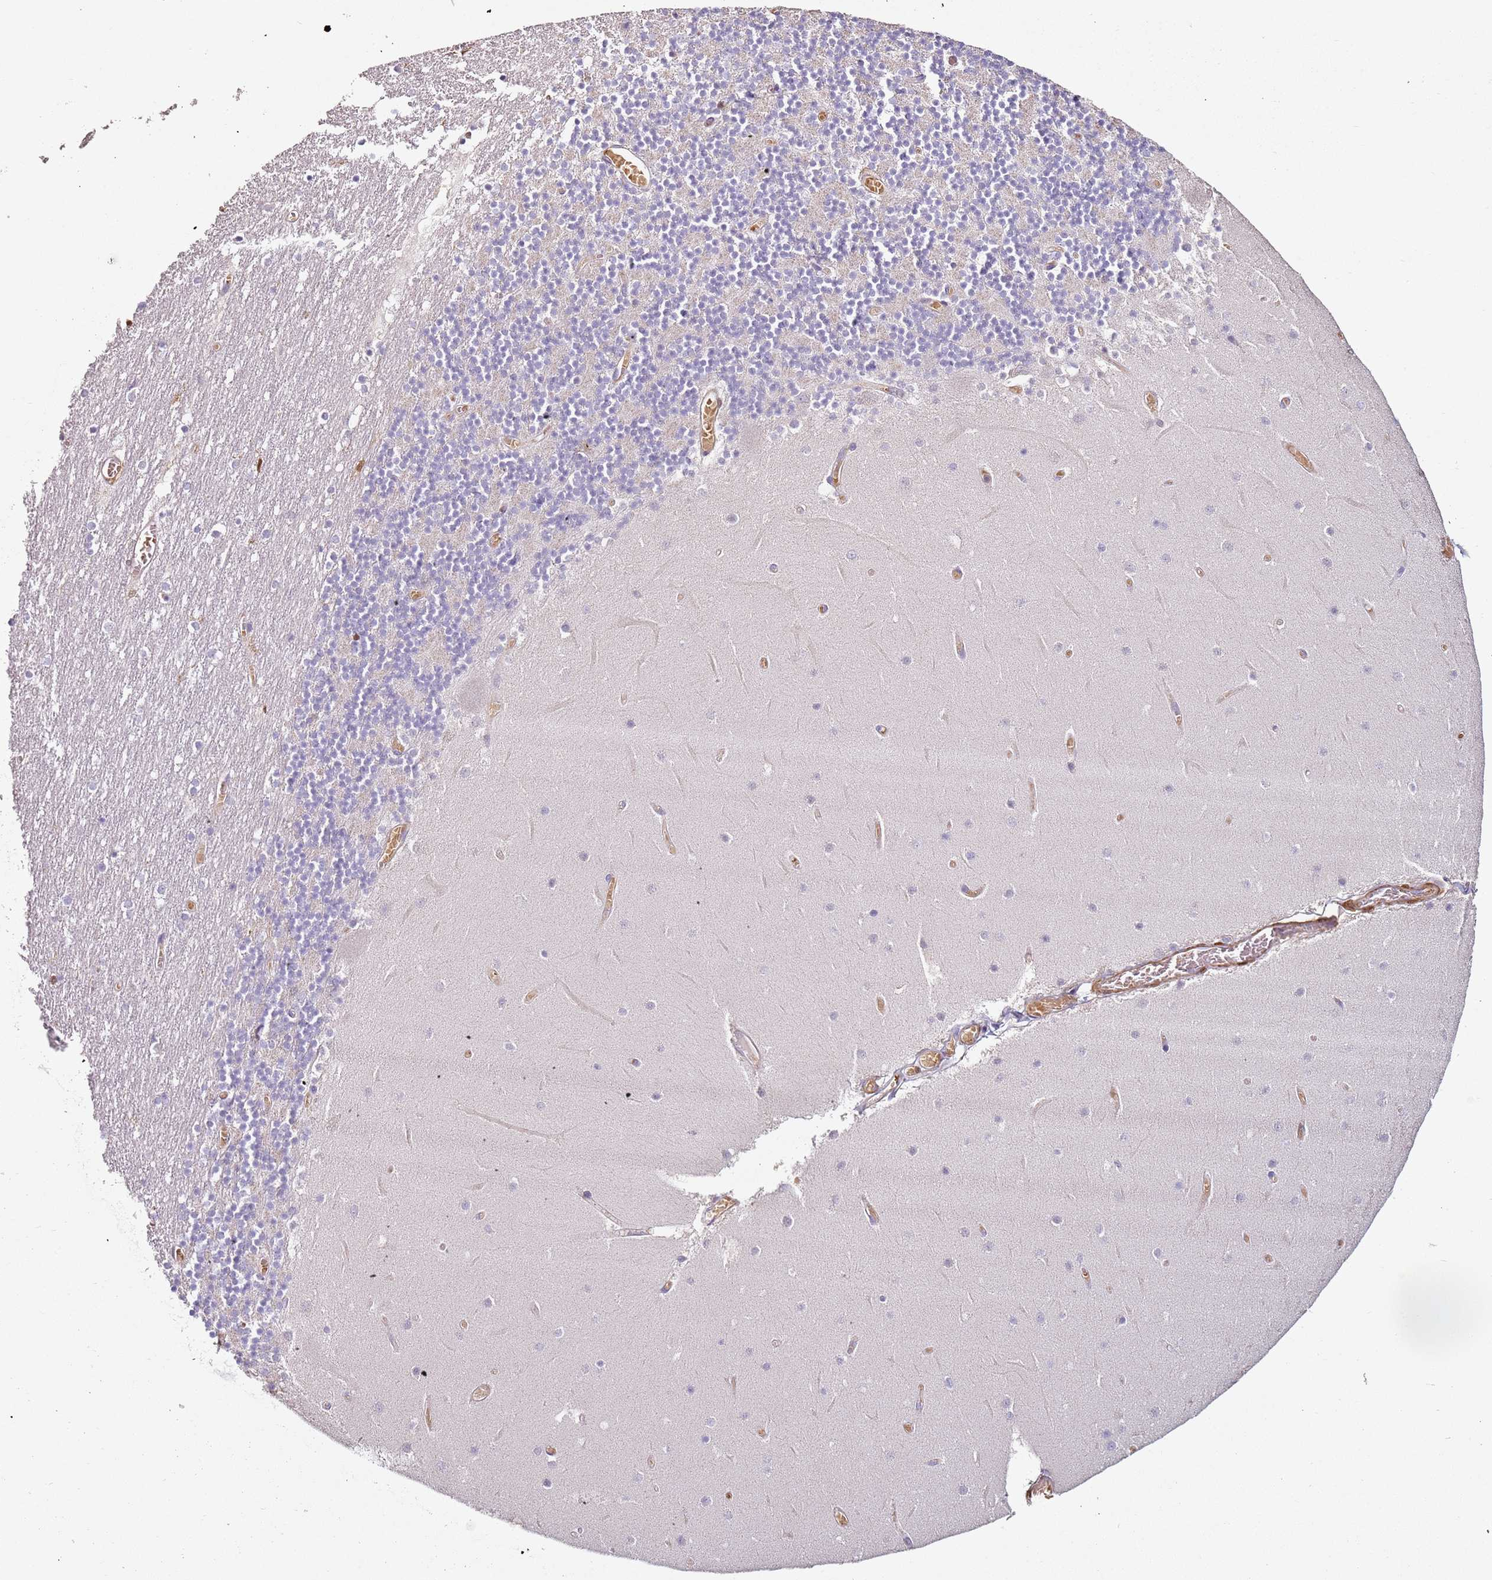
{"staining": {"intensity": "negative", "quantity": "none", "location": "none"}, "tissue": "cerebellum", "cell_type": "Cells in granular layer", "image_type": "normal", "snomed": [{"axis": "morphology", "description": "Normal tissue, NOS"}, {"axis": "topography", "description": "Cerebellum"}], "caption": "An IHC micrograph of unremarkable cerebellum is shown. There is no staining in cells in granular layer of cerebellum. The staining was performed using DAB to visualize the protein expression in brown, while the nuclei were stained in blue with hematoxylin (Magnification: 20x).", "gene": "S100A4", "patient": {"sex": "female", "age": 28}}